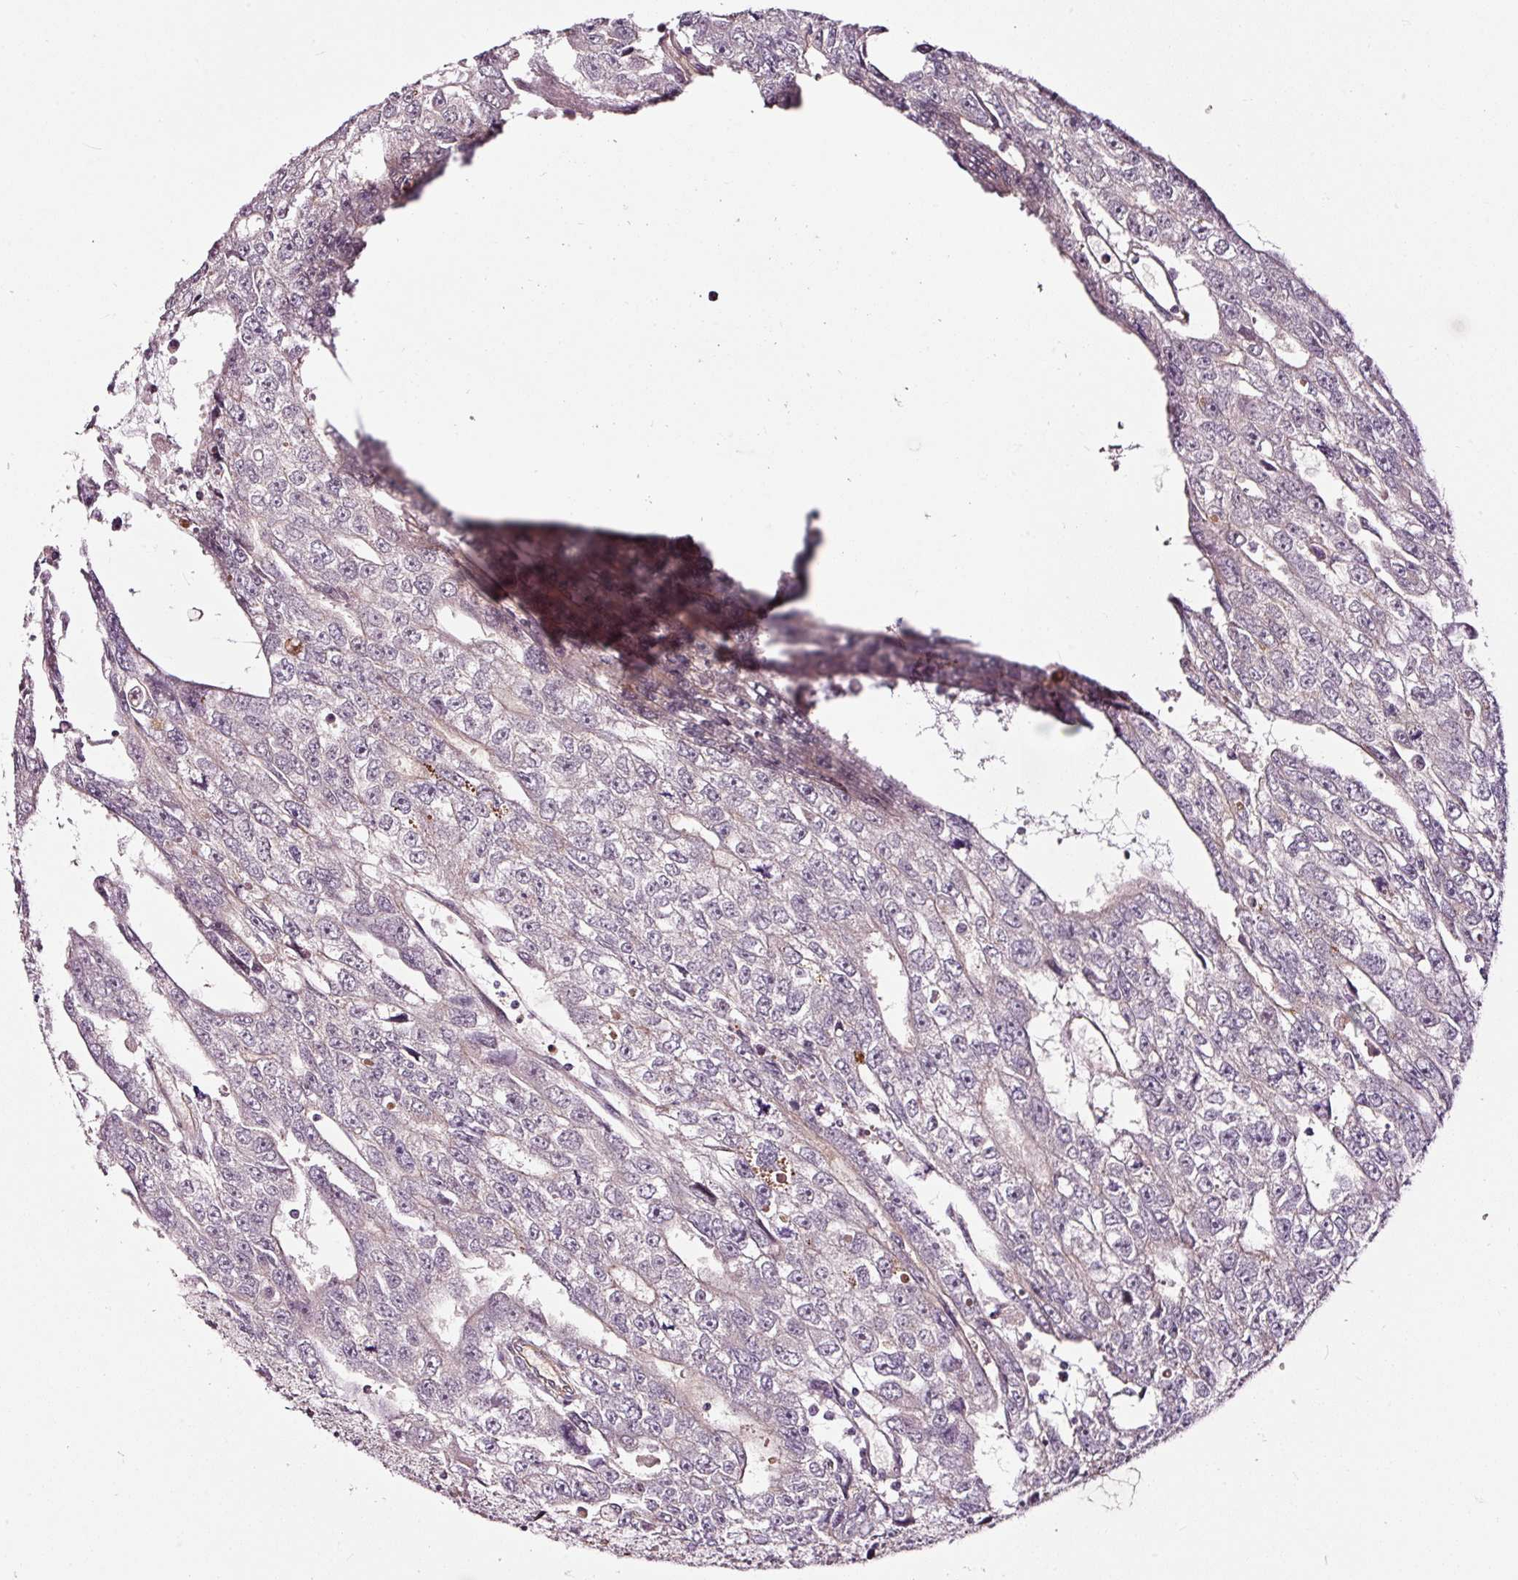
{"staining": {"intensity": "negative", "quantity": "none", "location": "none"}, "tissue": "testis cancer", "cell_type": "Tumor cells", "image_type": "cancer", "snomed": [{"axis": "morphology", "description": "Carcinoma, Embryonal, NOS"}, {"axis": "topography", "description": "Testis"}], "caption": "Embryonal carcinoma (testis) stained for a protein using immunohistochemistry exhibits no expression tumor cells.", "gene": "ABCB4", "patient": {"sex": "male", "age": 20}}